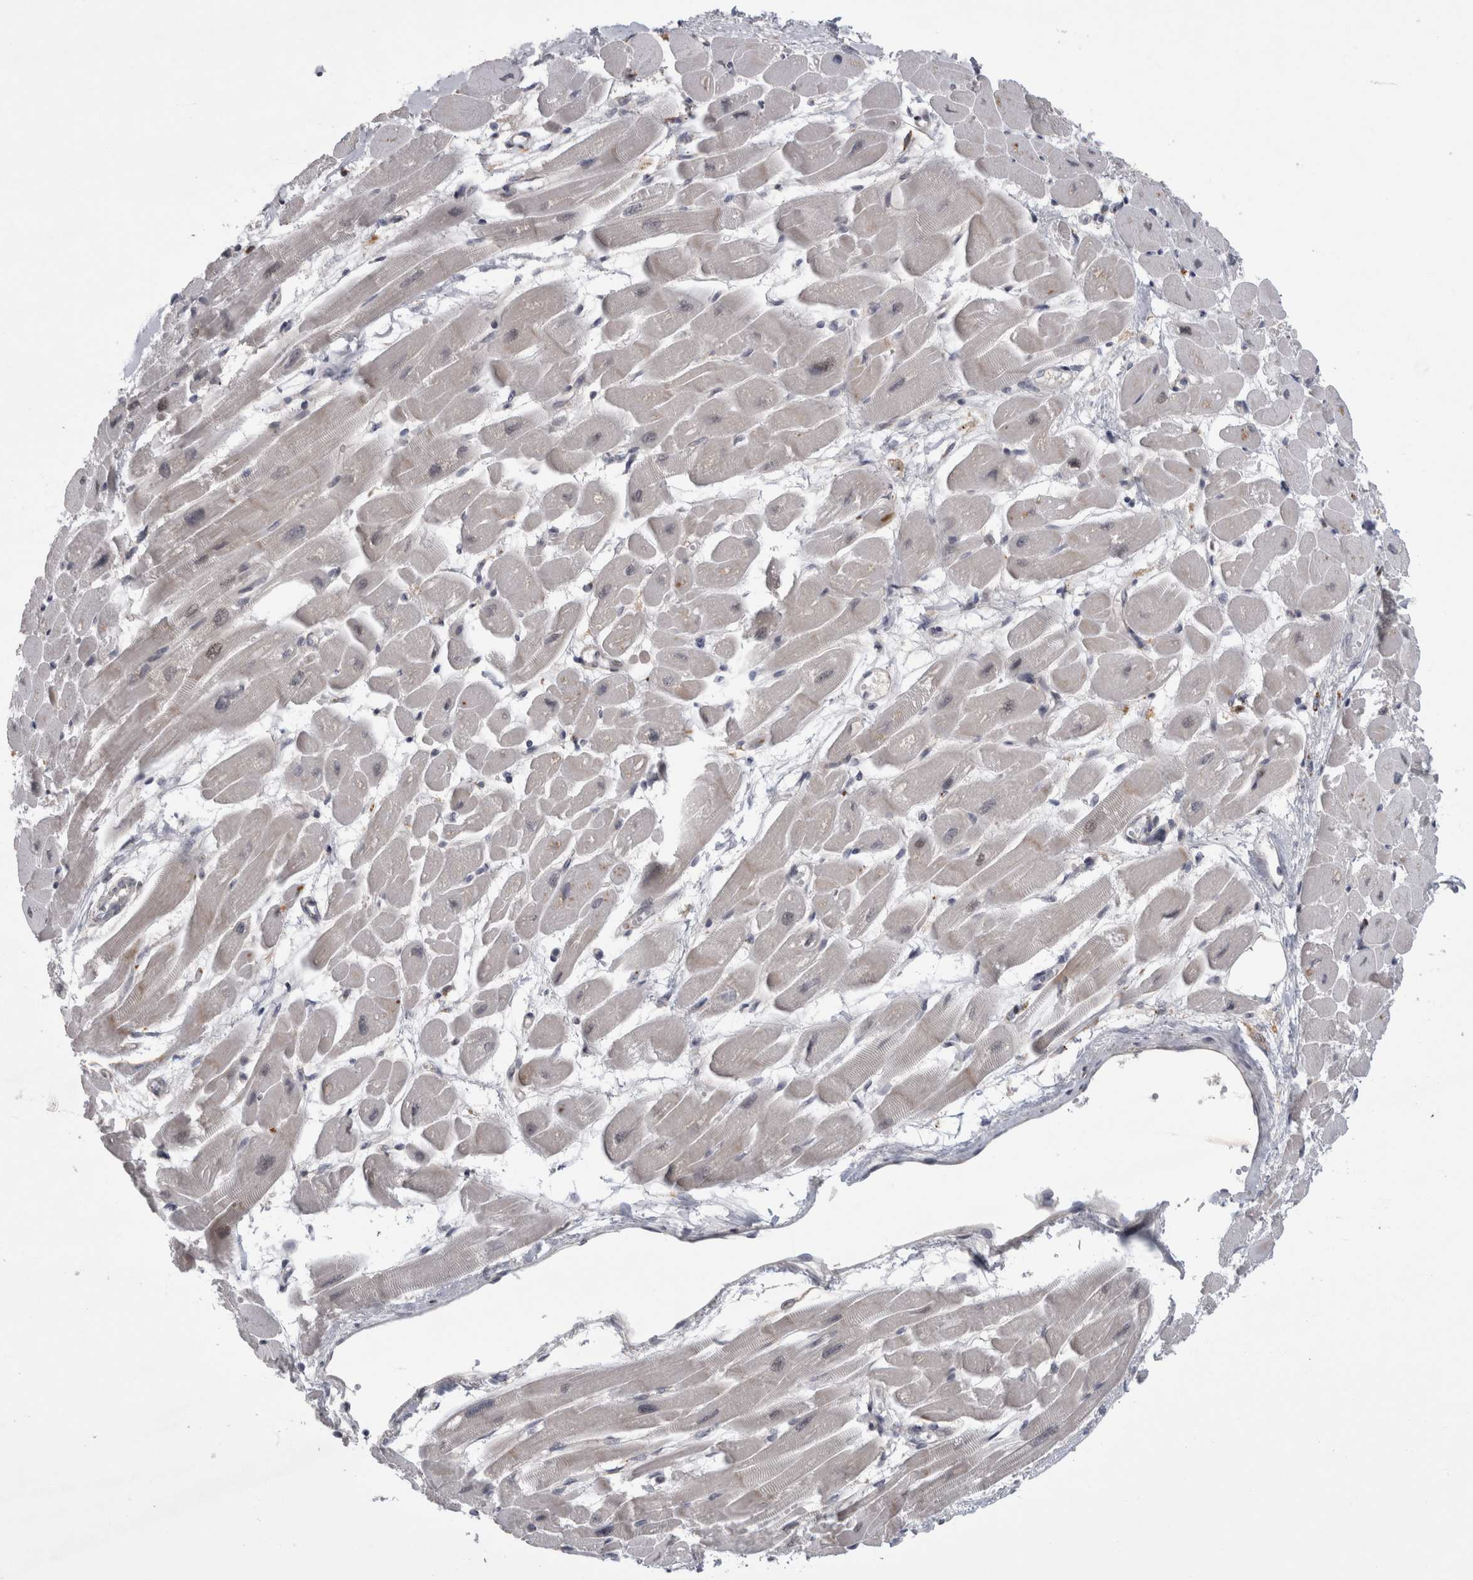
{"staining": {"intensity": "weak", "quantity": "<25%", "location": "nuclear"}, "tissue": "heart muscle", "cell_type": "Cardiomyocytes", "image_type": "normal", "snomed": [{"axis": "morphology", "description": "Normal tissue, NOS"}, {"axis": "topography", "description": "Heart"}], "caption": "Immunohistochemical staining of normal human heart muscle displays no significant positivity in cardiomyocytes. (DAB immunohistochemistry with hematoxylin counter stain).", "gene": "MTBP", "patient": {"sex": "female", "age": 54}}